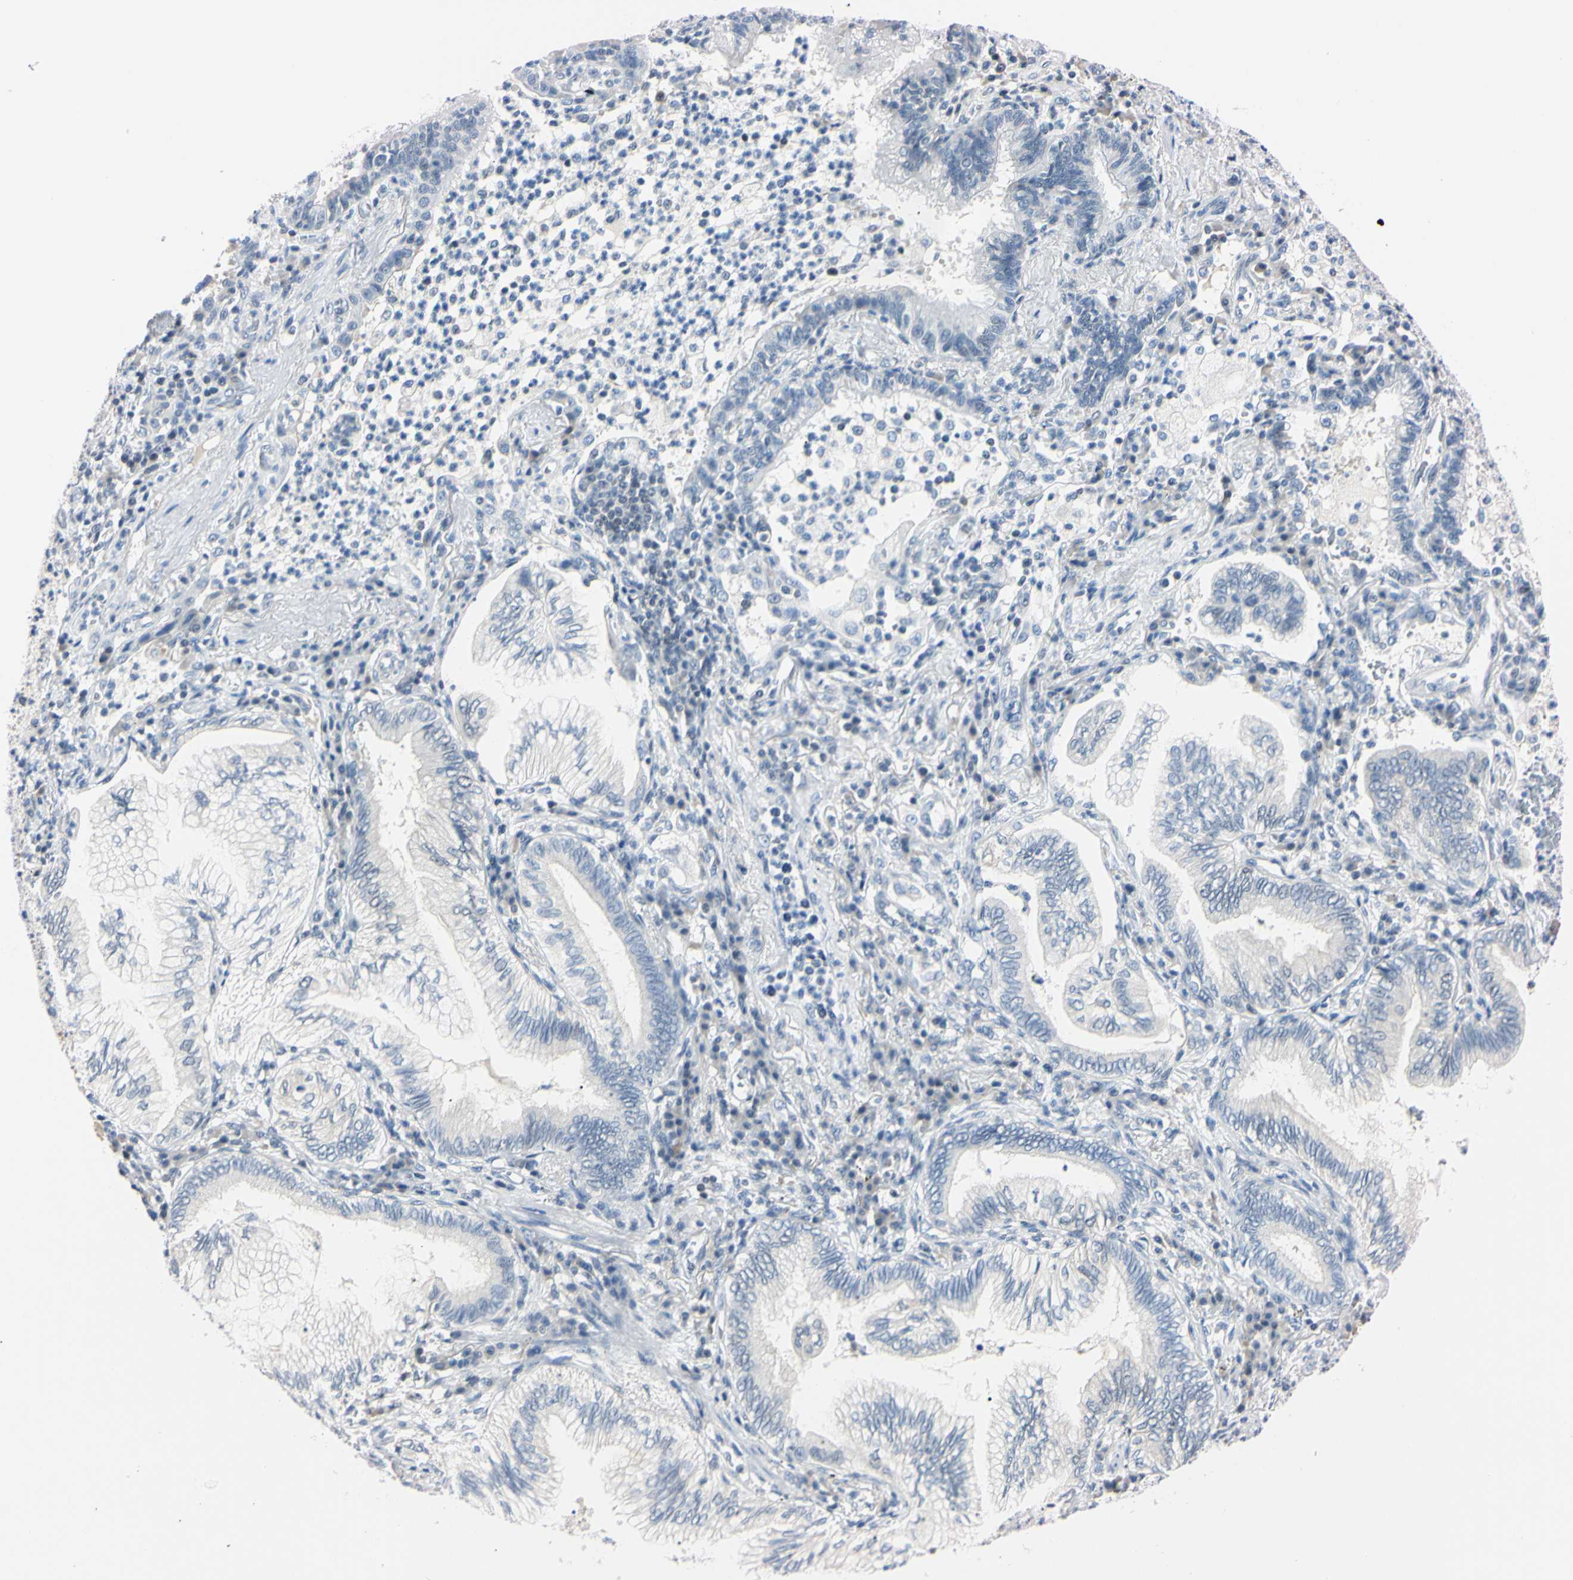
{"staining": {"intensity": "negative", "quantity": "none", "location": "none"}, "tissue": "lung cancer", "cell_type": "Tumor cells", "image_type": "cancer", "snomed": [{"axis": "morphology", "description": "Normal tissue, NOS"}, {"axis": "morphology", "description": "Adenocarcinoma, NOS"}, {"axis": "topography", "description": "Bronchus"}, {"axis": "topography", "description": "Lung"}], "caption": "An image of adenocarcinoma (lung) stained for a protein displays no brown staining in tumor cells.", "gene": "C1orf174", "patient": {"sex": "female", "age": 70}}